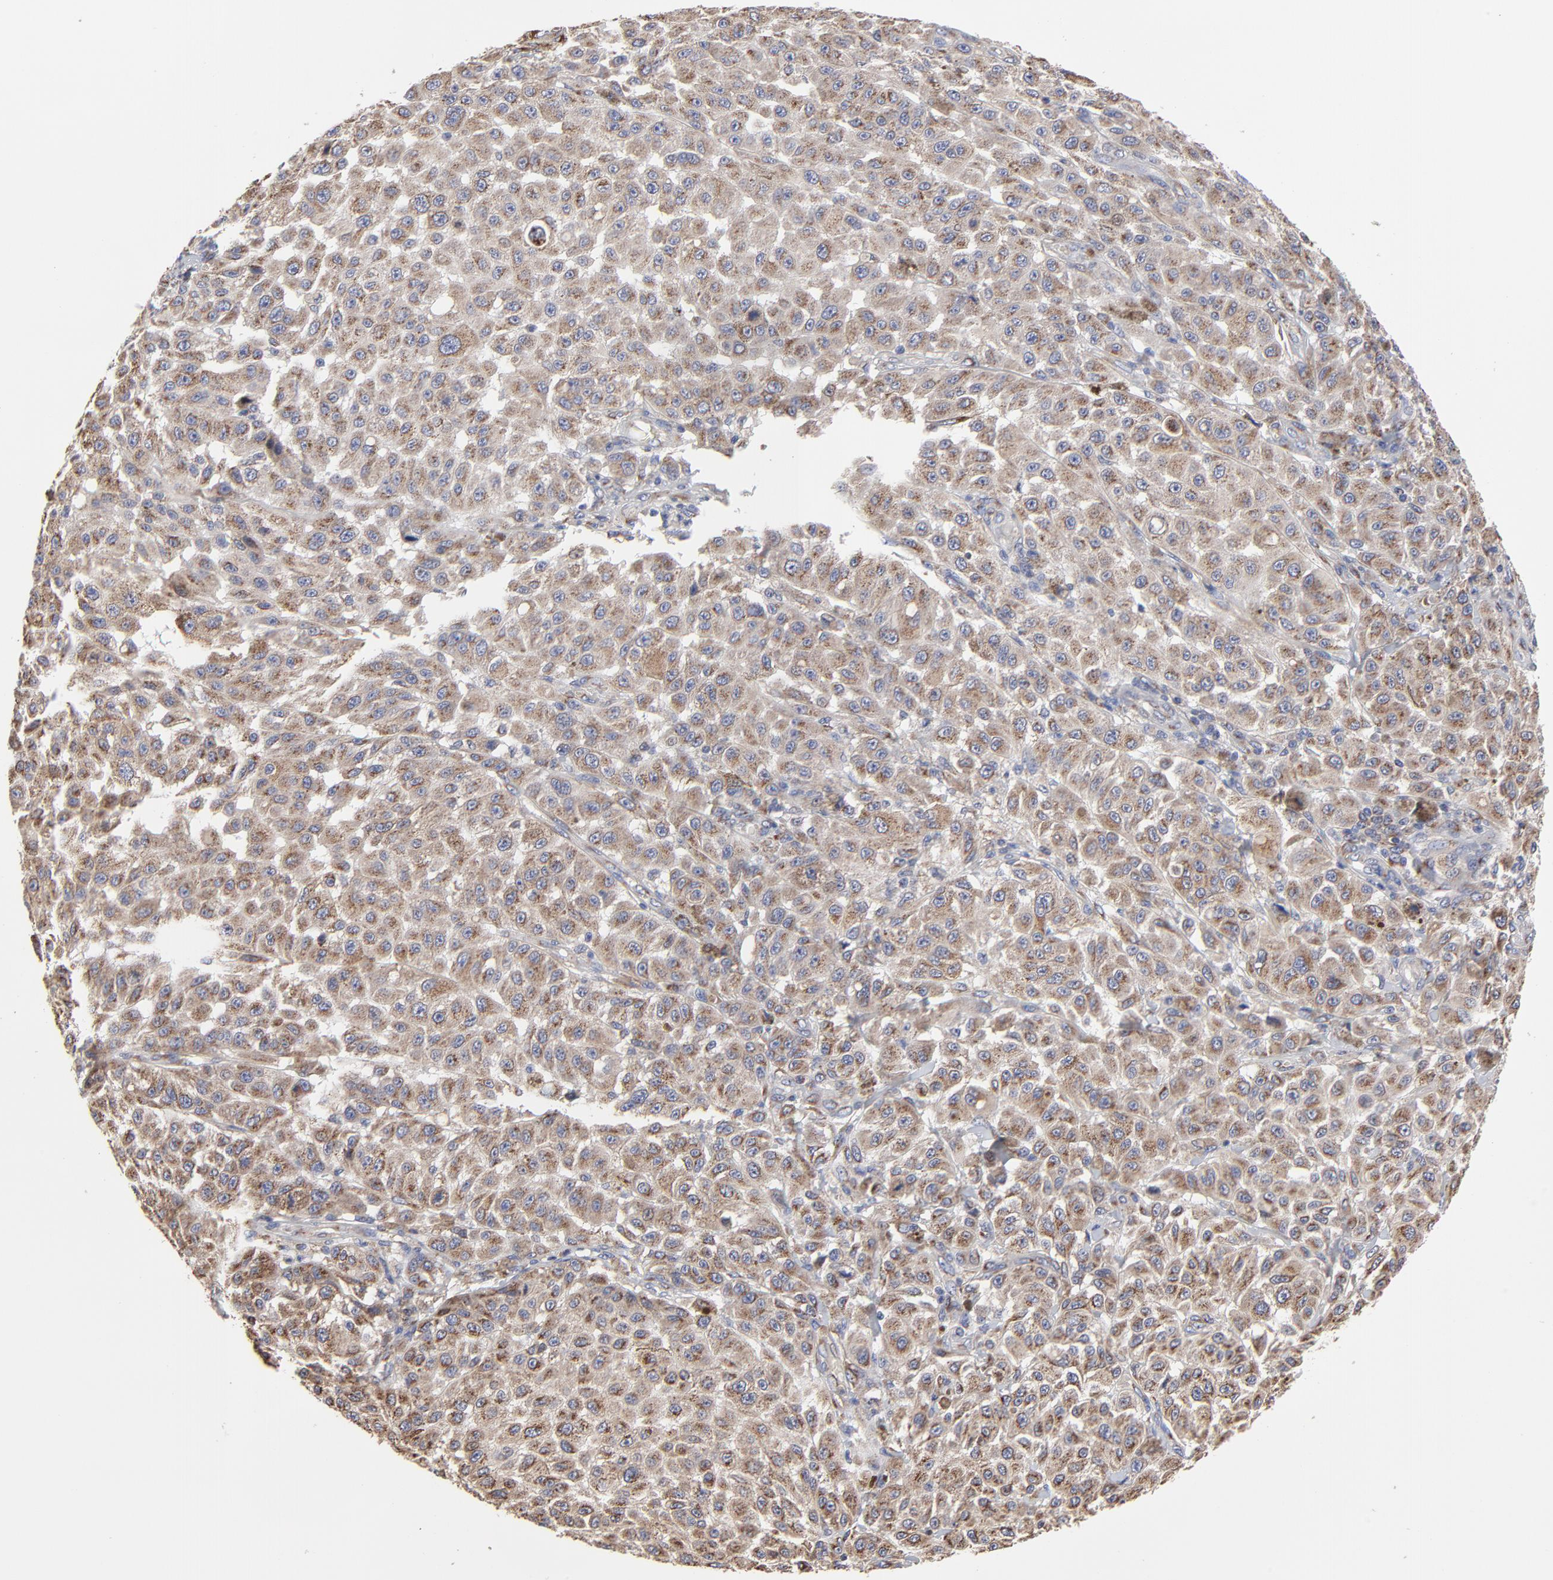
{"staining": {"intensity": "weak", "quantity": ">75%", "location": "cytoplasmic/membranous"}, "tissue": "melanoma", "cell_type": "Tumor cells", "image_type": "cancer", "snomed": [{"axis": "morphology", "description": "Malignant melanoma, NOS"}, {"axis": "topography", "description": "Skin"}], "caption": "A micrograph of human malignant melanoma stained for a protein exhibits weak cytoplasmic/membranous brown staining in tumor cells.", "gene": "LMAN1", "patient": {"sex": "female", "age": 64}}